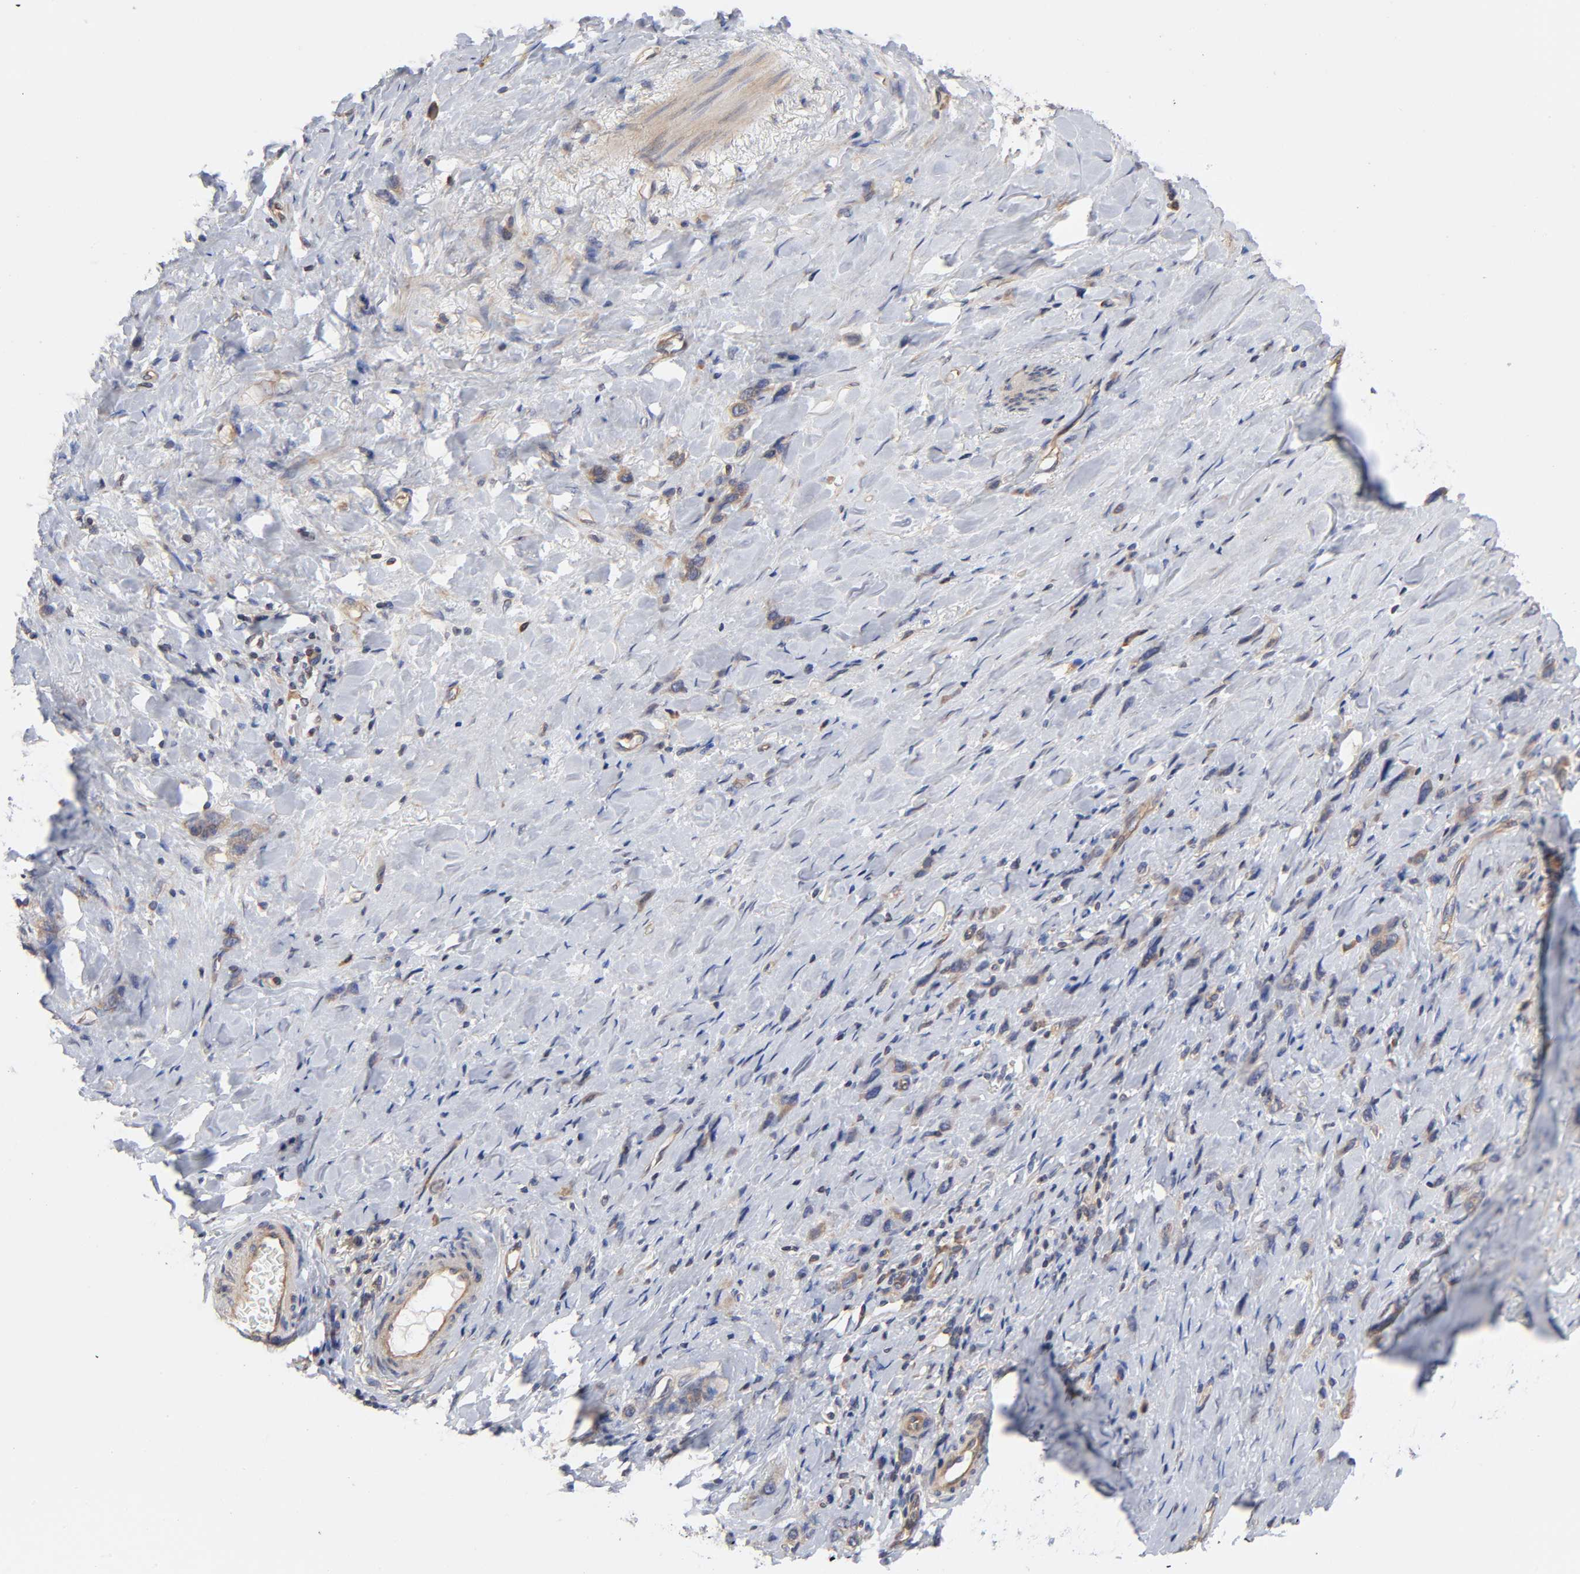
{"staining": {"intensity": "weak", "quantity": ">75%", "location": "cytoplasmic/membranous"}, "tissue": "stomach cancer", "cell_type": "Tumor cells", "image_type": "cancer", "snomed": [{"axis": "morphology", "description": "Normal tissue, NOS"}, {"axis": "morphology", "description": "Adenocarcinoma, NOS"}, {"axis": "morphology", "description": "Adenocarcinoma, High grade"}, {"axis": "topography", "description": "Stomach, upper"}, {"axis": "topography", "description": "Stomach"}], "caption": "Immunohistochemistry (DAB (3,3'-diaminobenzidine)) staining of human stomach cancer (adenocarcinoma (high-grade)) demonstrates weak cytoplasmic/membranous protein staining in approximately >75% of tumor cells. (IHC, brightfield microscopy, high magnification).", "gene": "STRN3", "patient": {"sex": "female", "age": 65}}